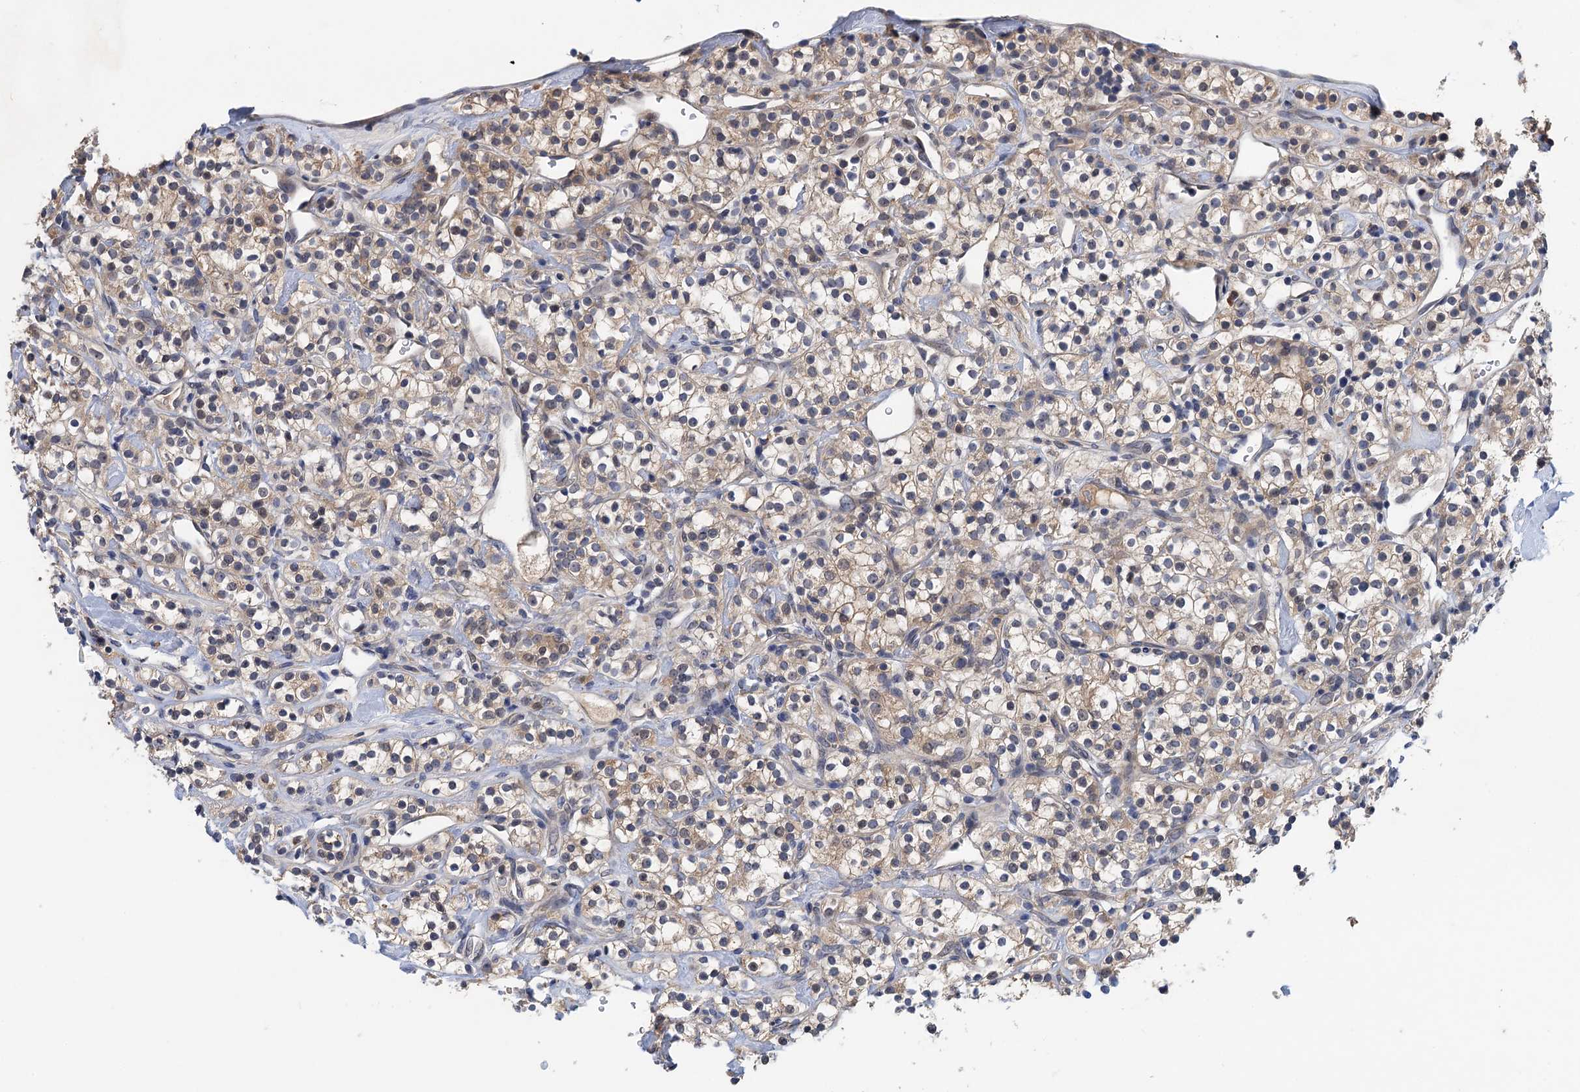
{"staining": {"intensity": "weak", "quantity": "<25%", "location": "cytoplasmic/membranous"}, "tissue": "renal cancer", "cell_type": "Tumor cells", "image_type": "cancer", "snomed": [{"axis": "morphology", "description": "Adenocarcinoma, NOS"}, {"axis": "topography", "description": "Kidney"}], "caption": "DAB immunohistochemical staining of human adenocarcinoma (renal) exhibits no significant staining in tumor cells.", "gene": "TMEM39B", "patient": {"sex": "male", "age": 77}}